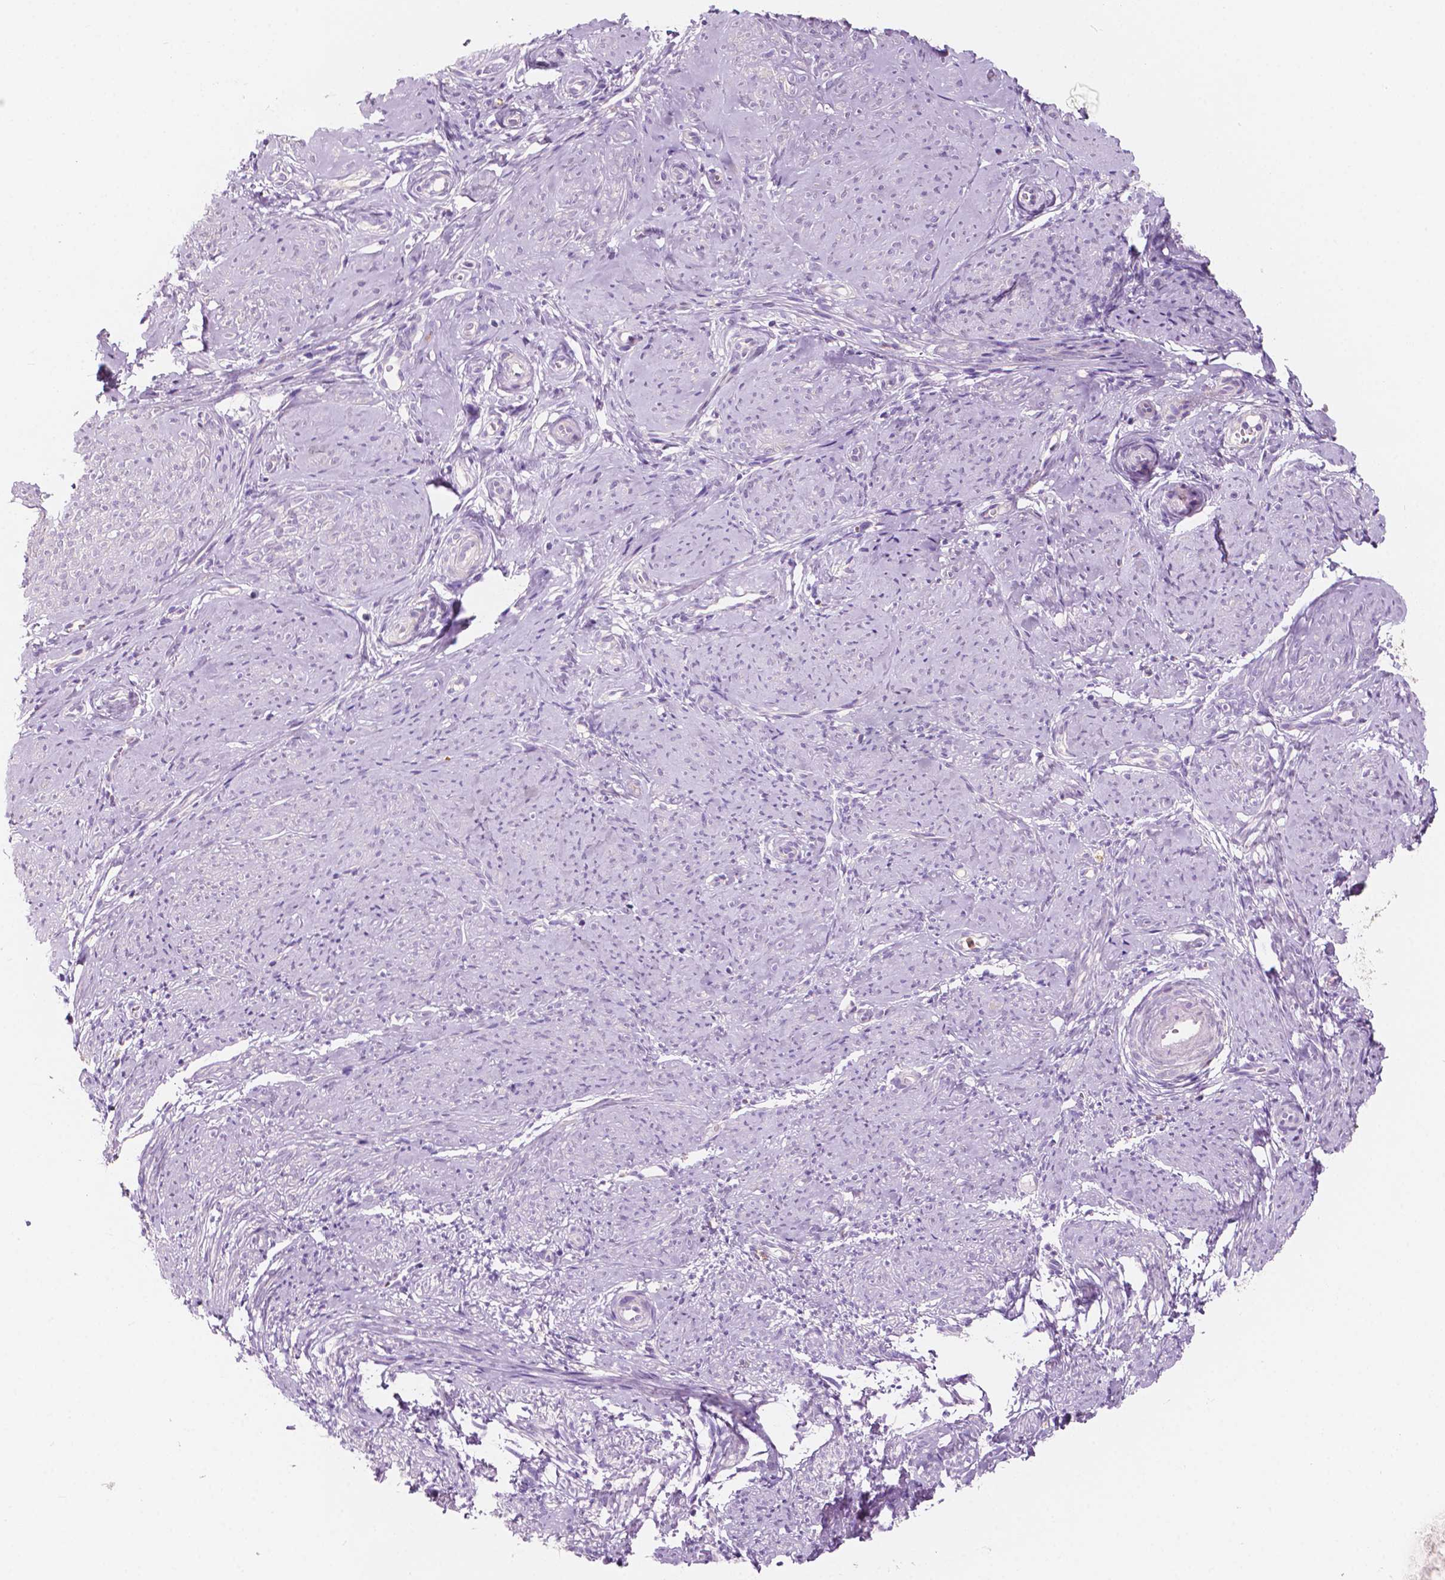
{"staining": {"intensity": "negative", "quantity": "none", "location": "none"}, "tissue": "smooth muscle", "cell_type": "Smooth muscle cells", "image_type": "normal", "snomed": [{"axis": "morphology", "description": "Normal tissue, NOS"}, {"axis": "topography", "description": "Smooth muscle"}], "caption": "The micrograph shows no significant expression in smooth muscle cells of smooth muscle. (DAB IHC visualized using brightfield microscopy, high magnification).", "gene": "SEMA4A", "patient": {"sex": "female", "age": 48}}